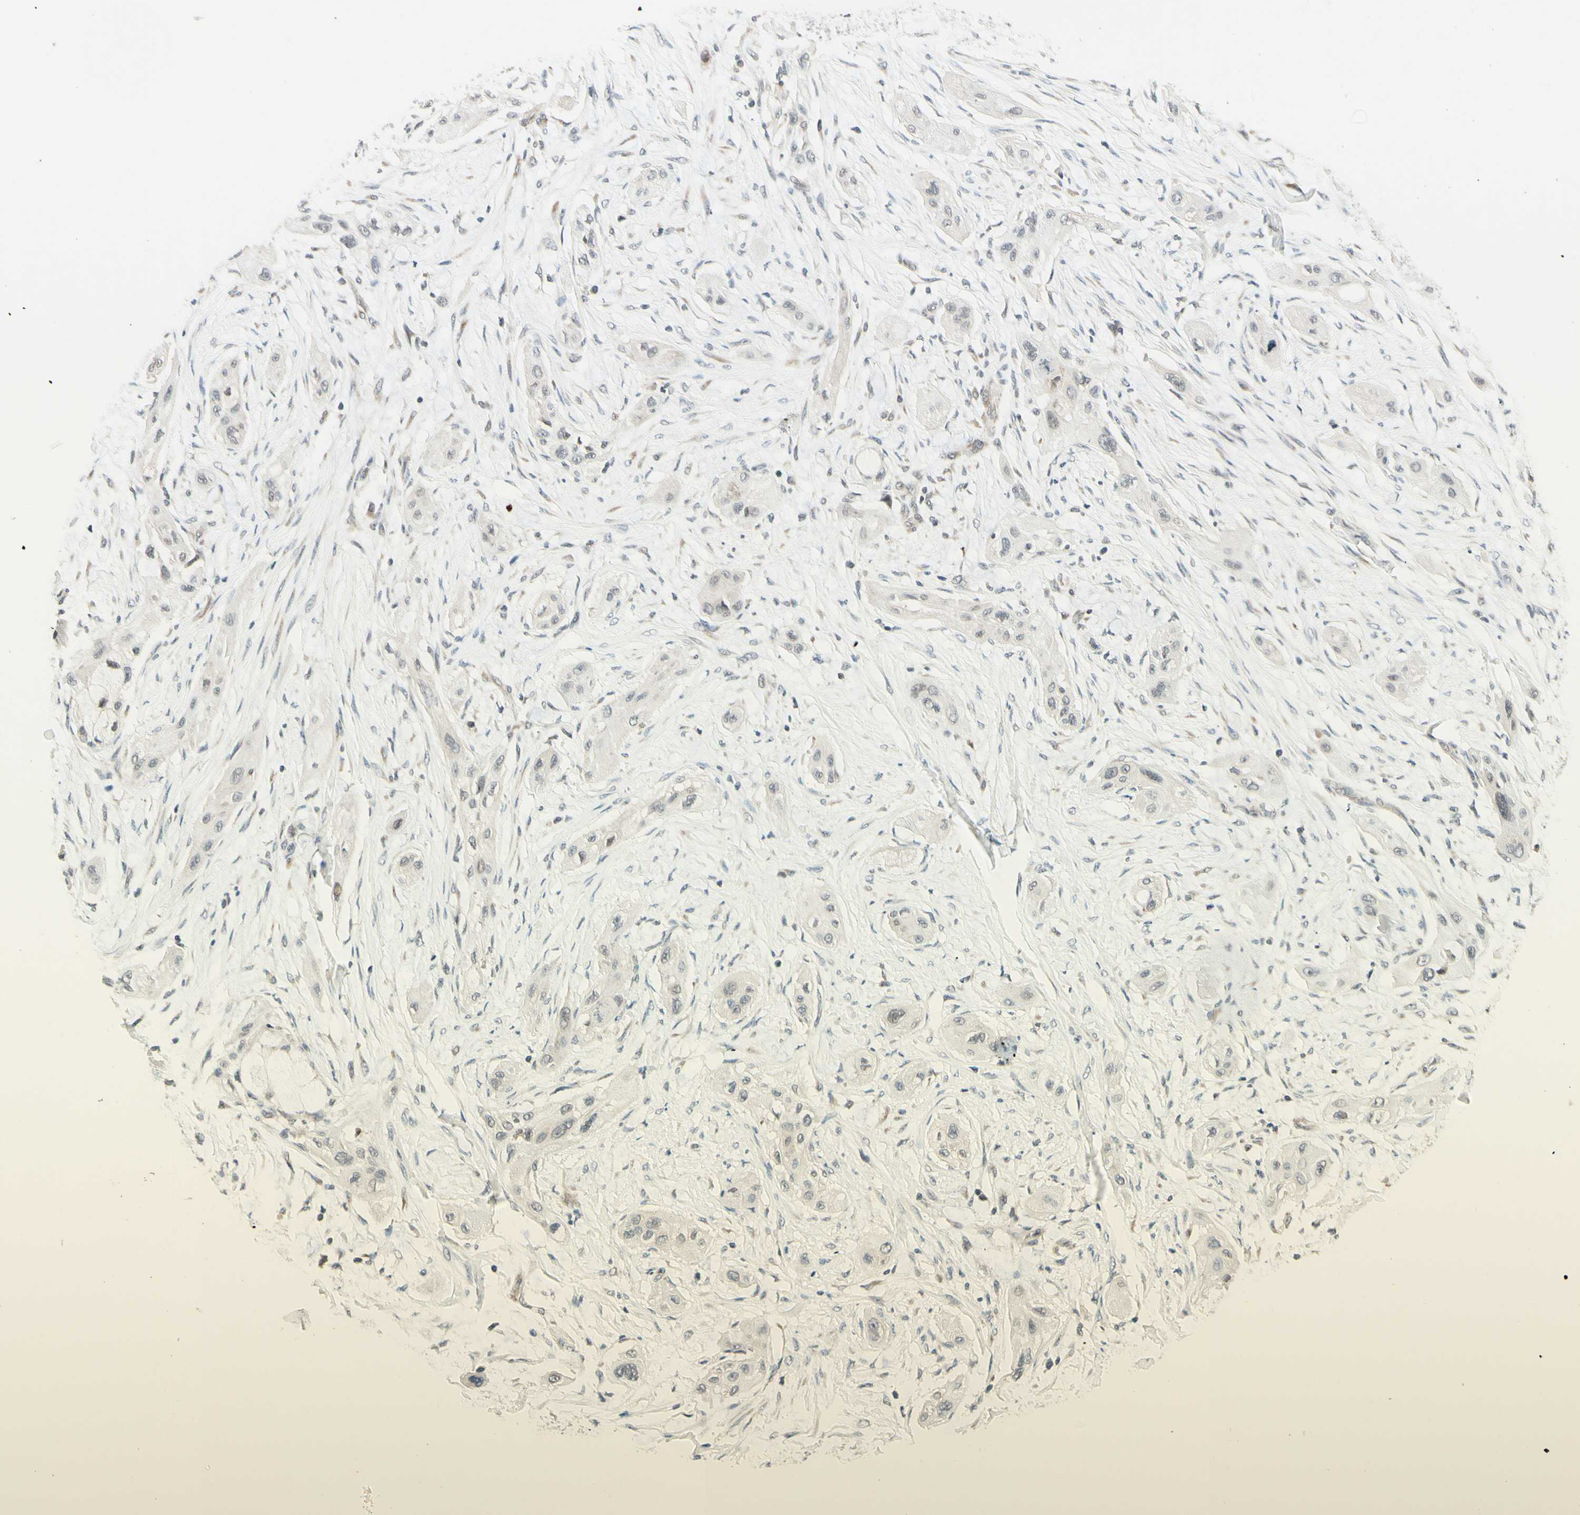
{"staining": {"intensity": "negative", "quantity": "none", "location": "none"}, "tissue": "lung cancer", "cell_type": "Tumor cells", "image_type": "cancer", "snomed": [{"axis": "morphology", "description": "Squamous cell carcinoma, NOS"}, {"axis": "topography", "description": "Lung"}], "caption": "Photomicrograph shows no significant protein positivity in tumor cells of lung squamous cell carcinoma.", "gene": "ZW10", "patient": {"sex": "female", "age": 47}}